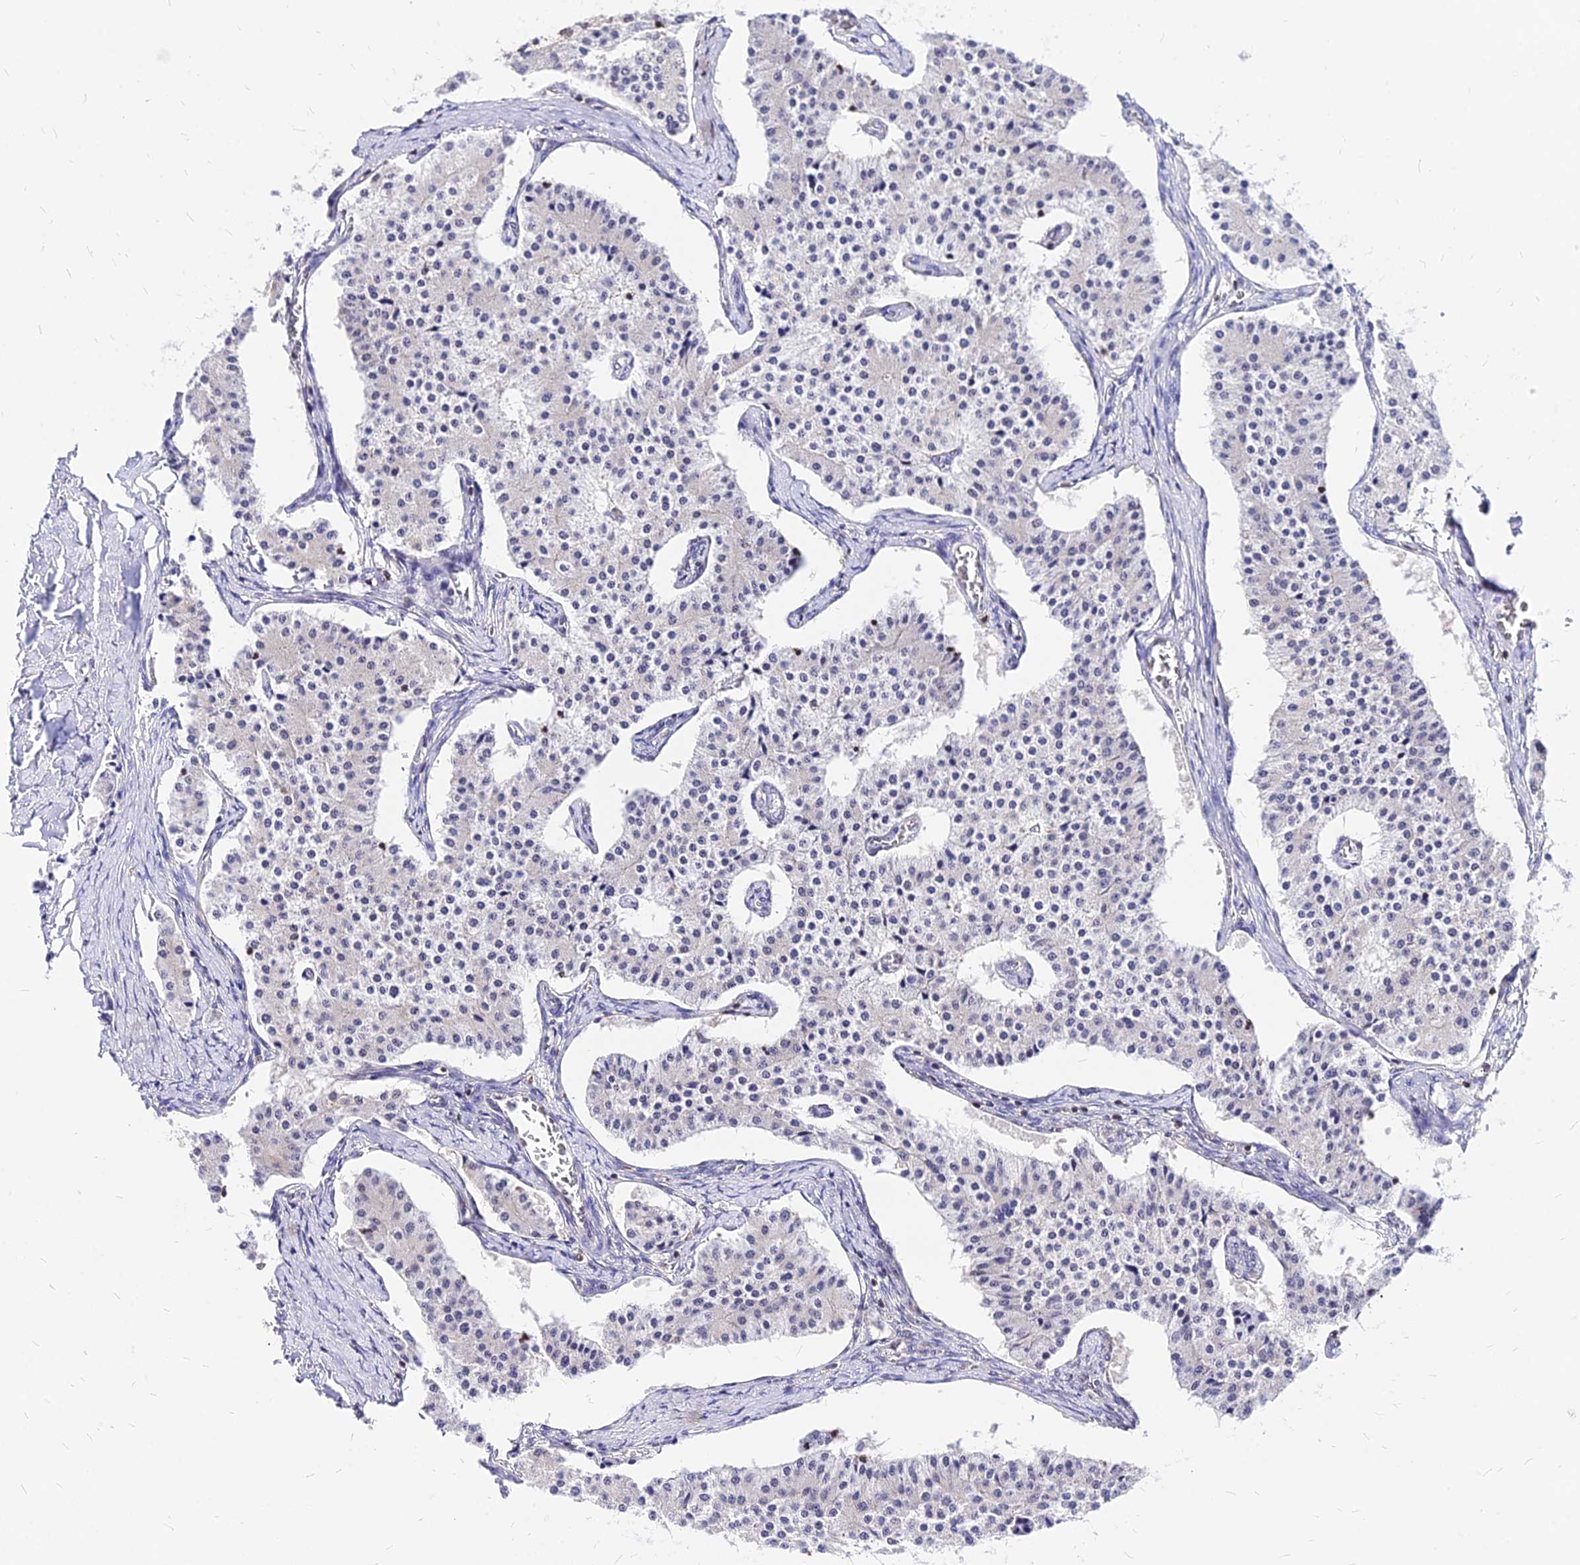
{"staining": {"intensity": "negative", "quantity": "none", "location": "none"}, "tissue": "carcinoid", "cell_type": "Tumor cells", "image_type": "cancer", "snomed": [{"axis": "morphology", "description": "Carcinoid, malignant, NOS"}, {"axis": "topography", "description": "Colon"}], "caption": "The photomicrograph reveals no significant staining in tumor cells of carcinoid.", "gene": "PAXX", "patient": {"sex": "female", "age": 52}}